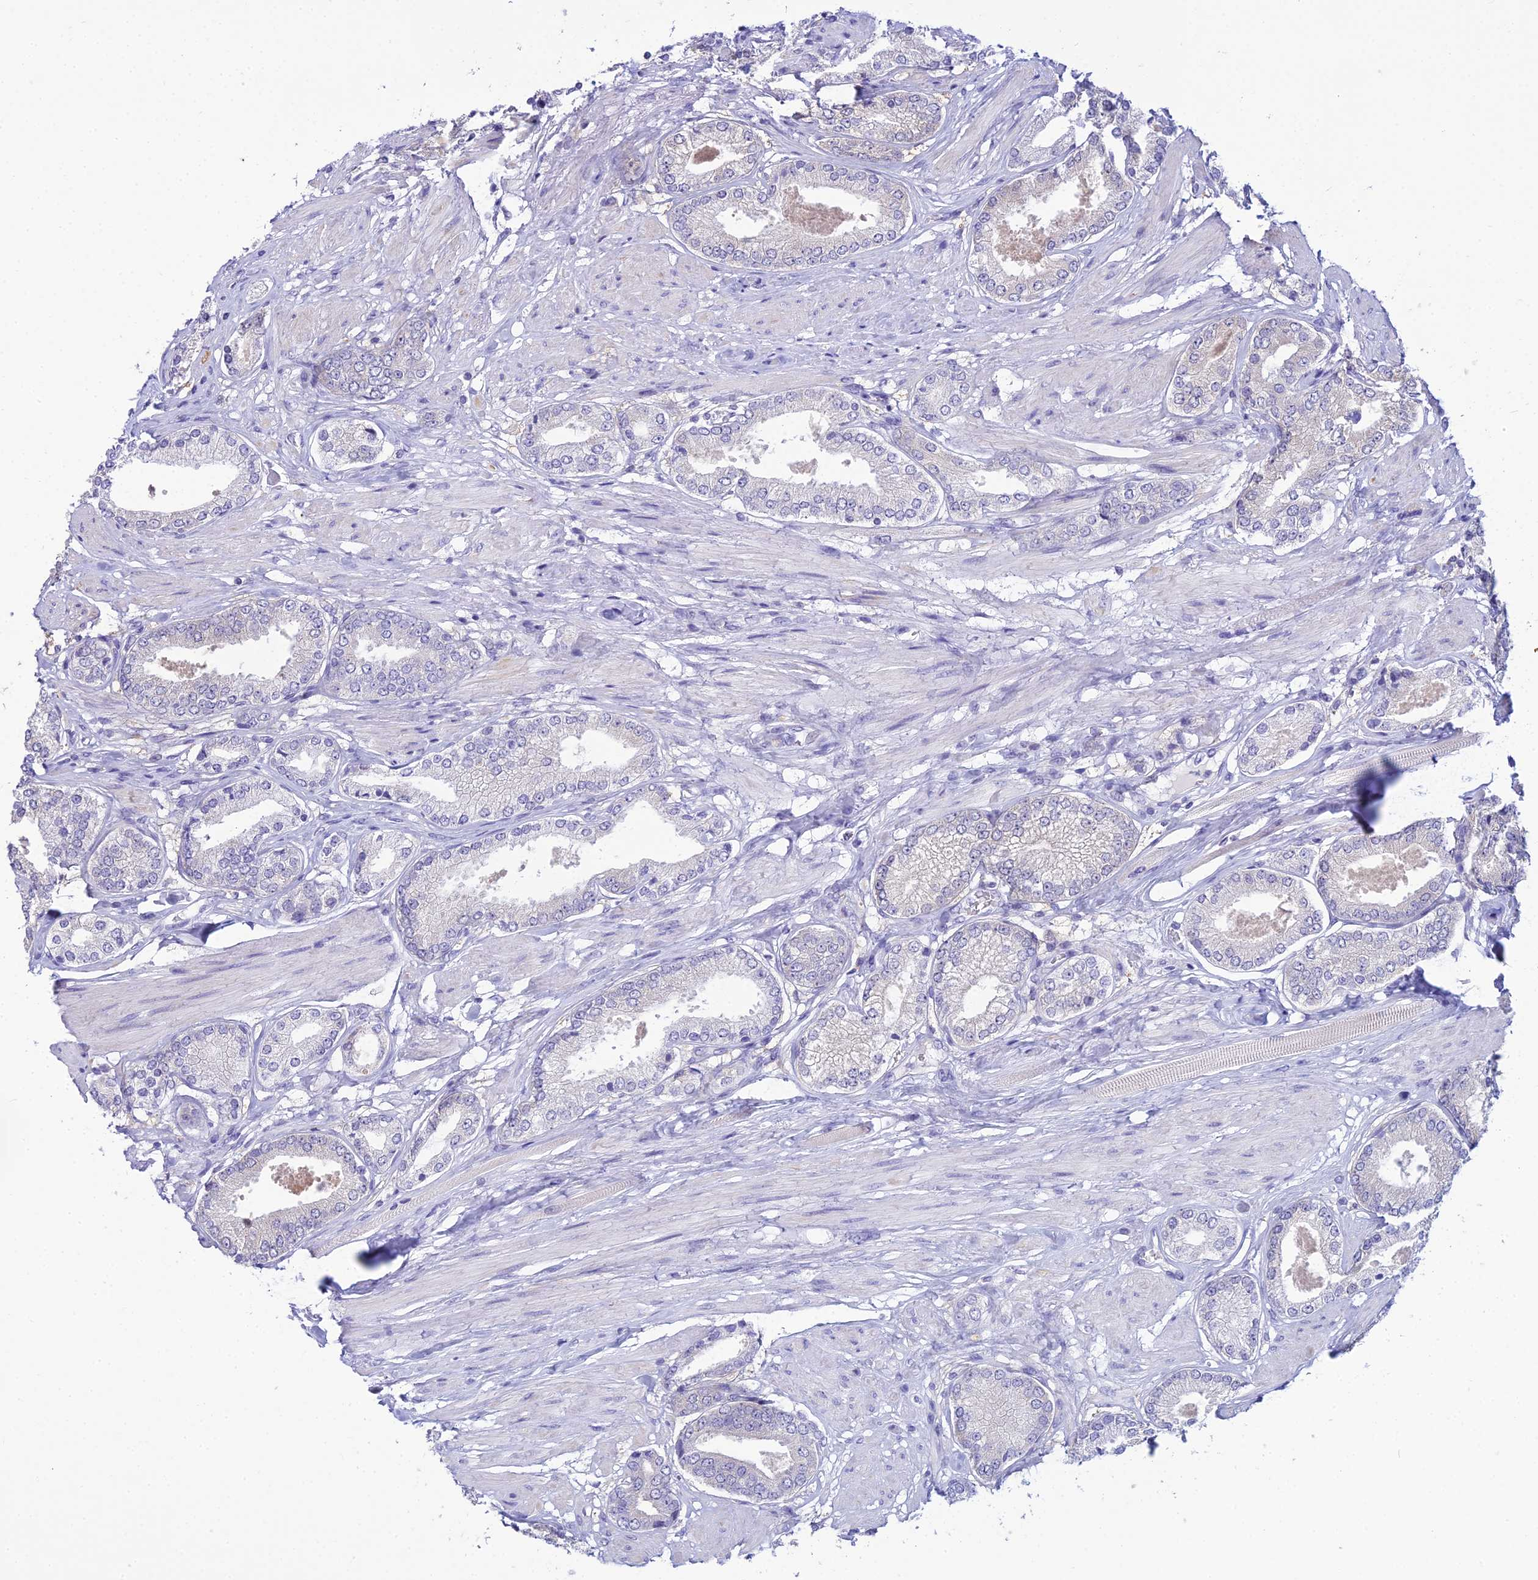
{"staining": {"intensity": "negative", "quantity": "none", "location": "none"}, "tissue": "prostate cancer", "cell_type": "Tumor cells", "image_type": "cancer", "snomed": [{"axis": "morphology", "description": "Adenocarcinoma, High grade"}, {"axis": "topography", "description": "Prostate and seminal vesicle, NOS"}], "caption": "An immunohistochemistry (IHC) histopathology image of adenocarcinoma (high-grade) (prostate) is shown. There is no staining in tumor cells of adenocarcinoma (high-grade) (prostate).", "gene": "ZMIZ1", "patient": {"sex": "male", "age": 64}}